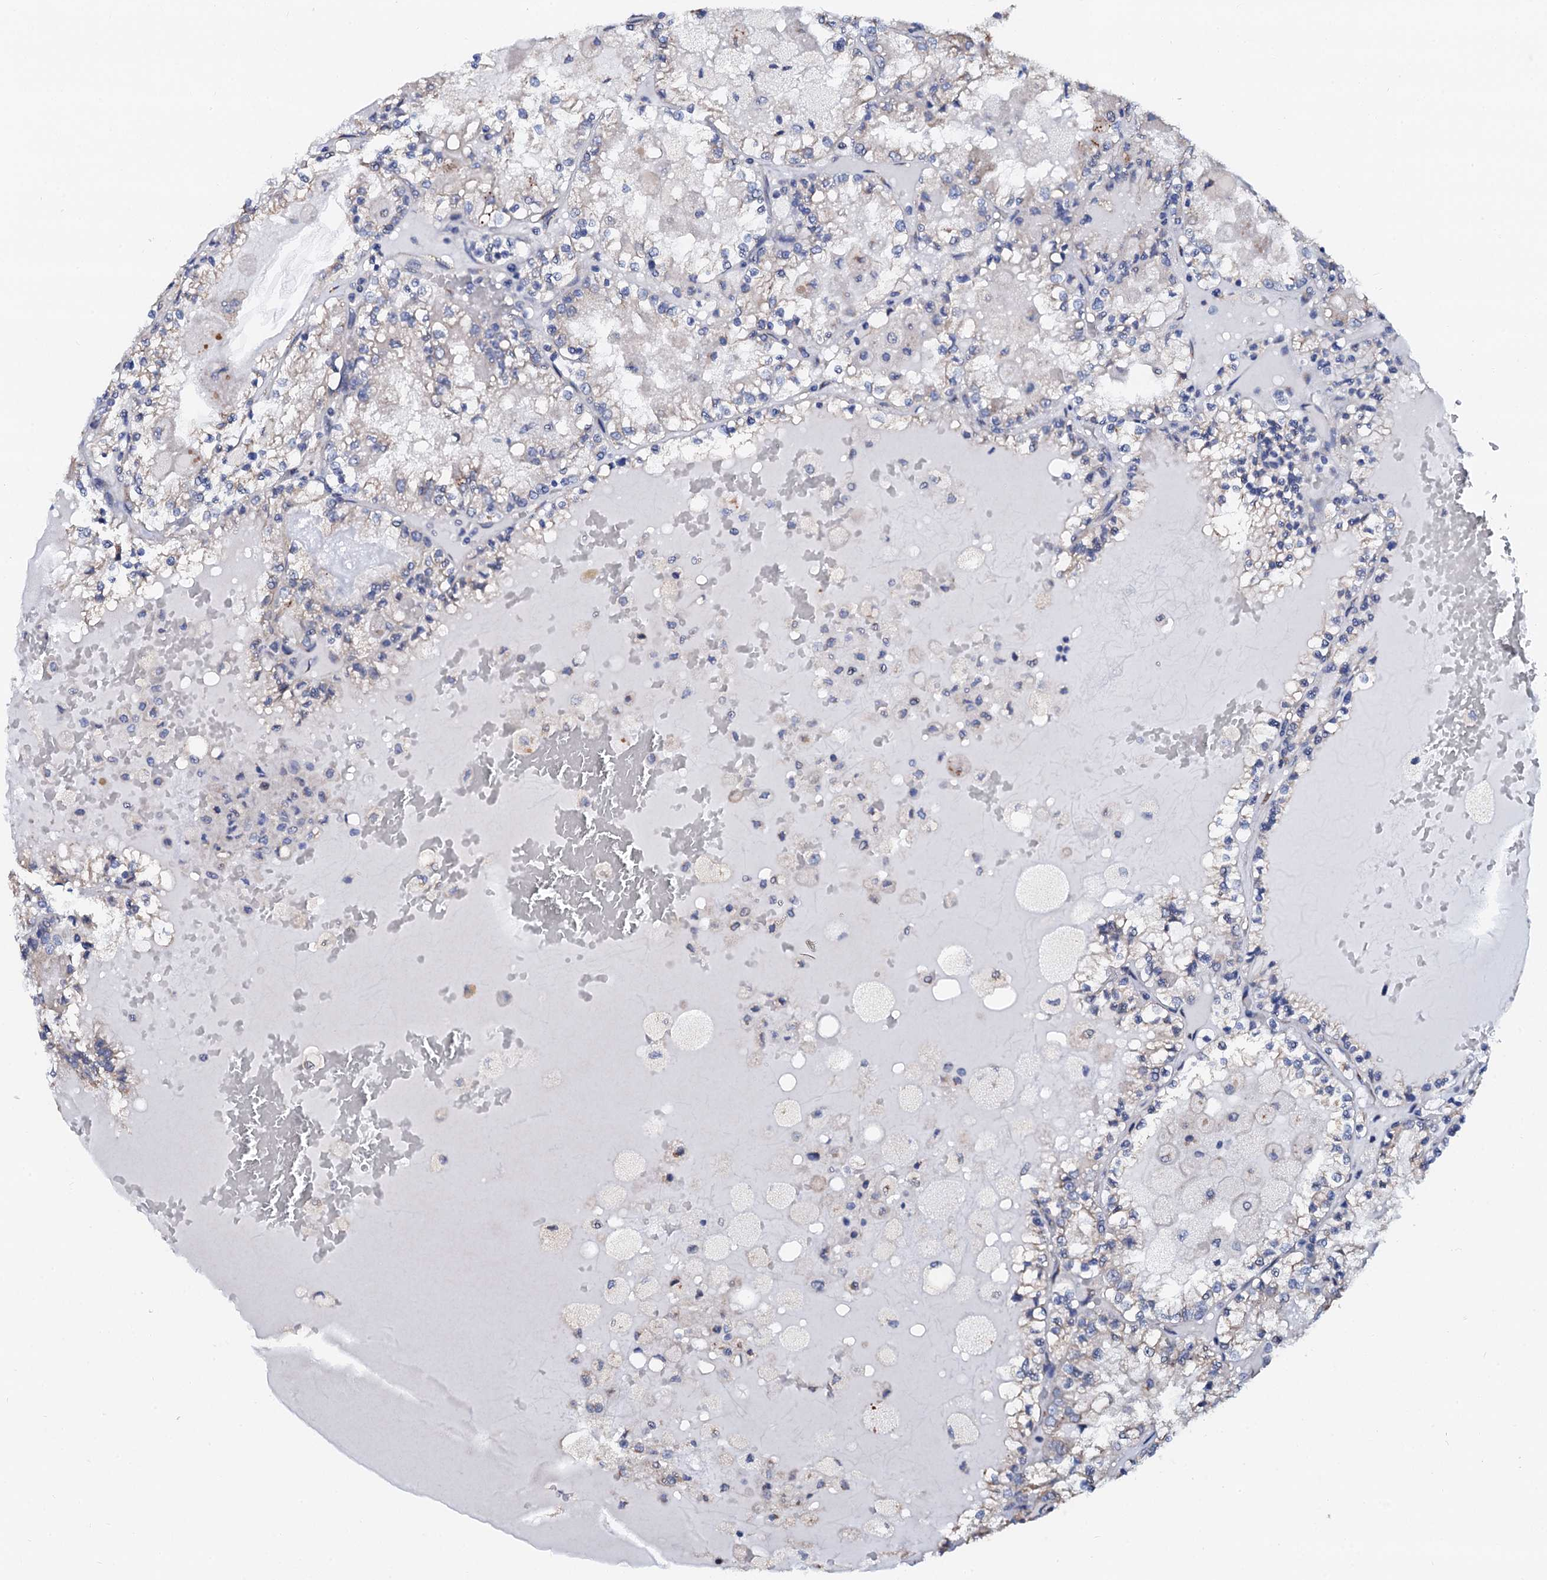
{"staining": {"intensity": "negative", "quantity": "none", "location": "none"}, "tissue": "renal cancer", "cell_type": "Tumor cells", "image_type": "cancer", "snomed": [{"axis": "morphology", "description": "Adenocarcinoma, NOS"}, {"axis": "topography", "description": "Kidney"}], "caption": "Image shows no significant protein positivity in tumor cells of renal cancer.", "gene": "AKAP3", "patient": {"sex": "female", "age": 56}}